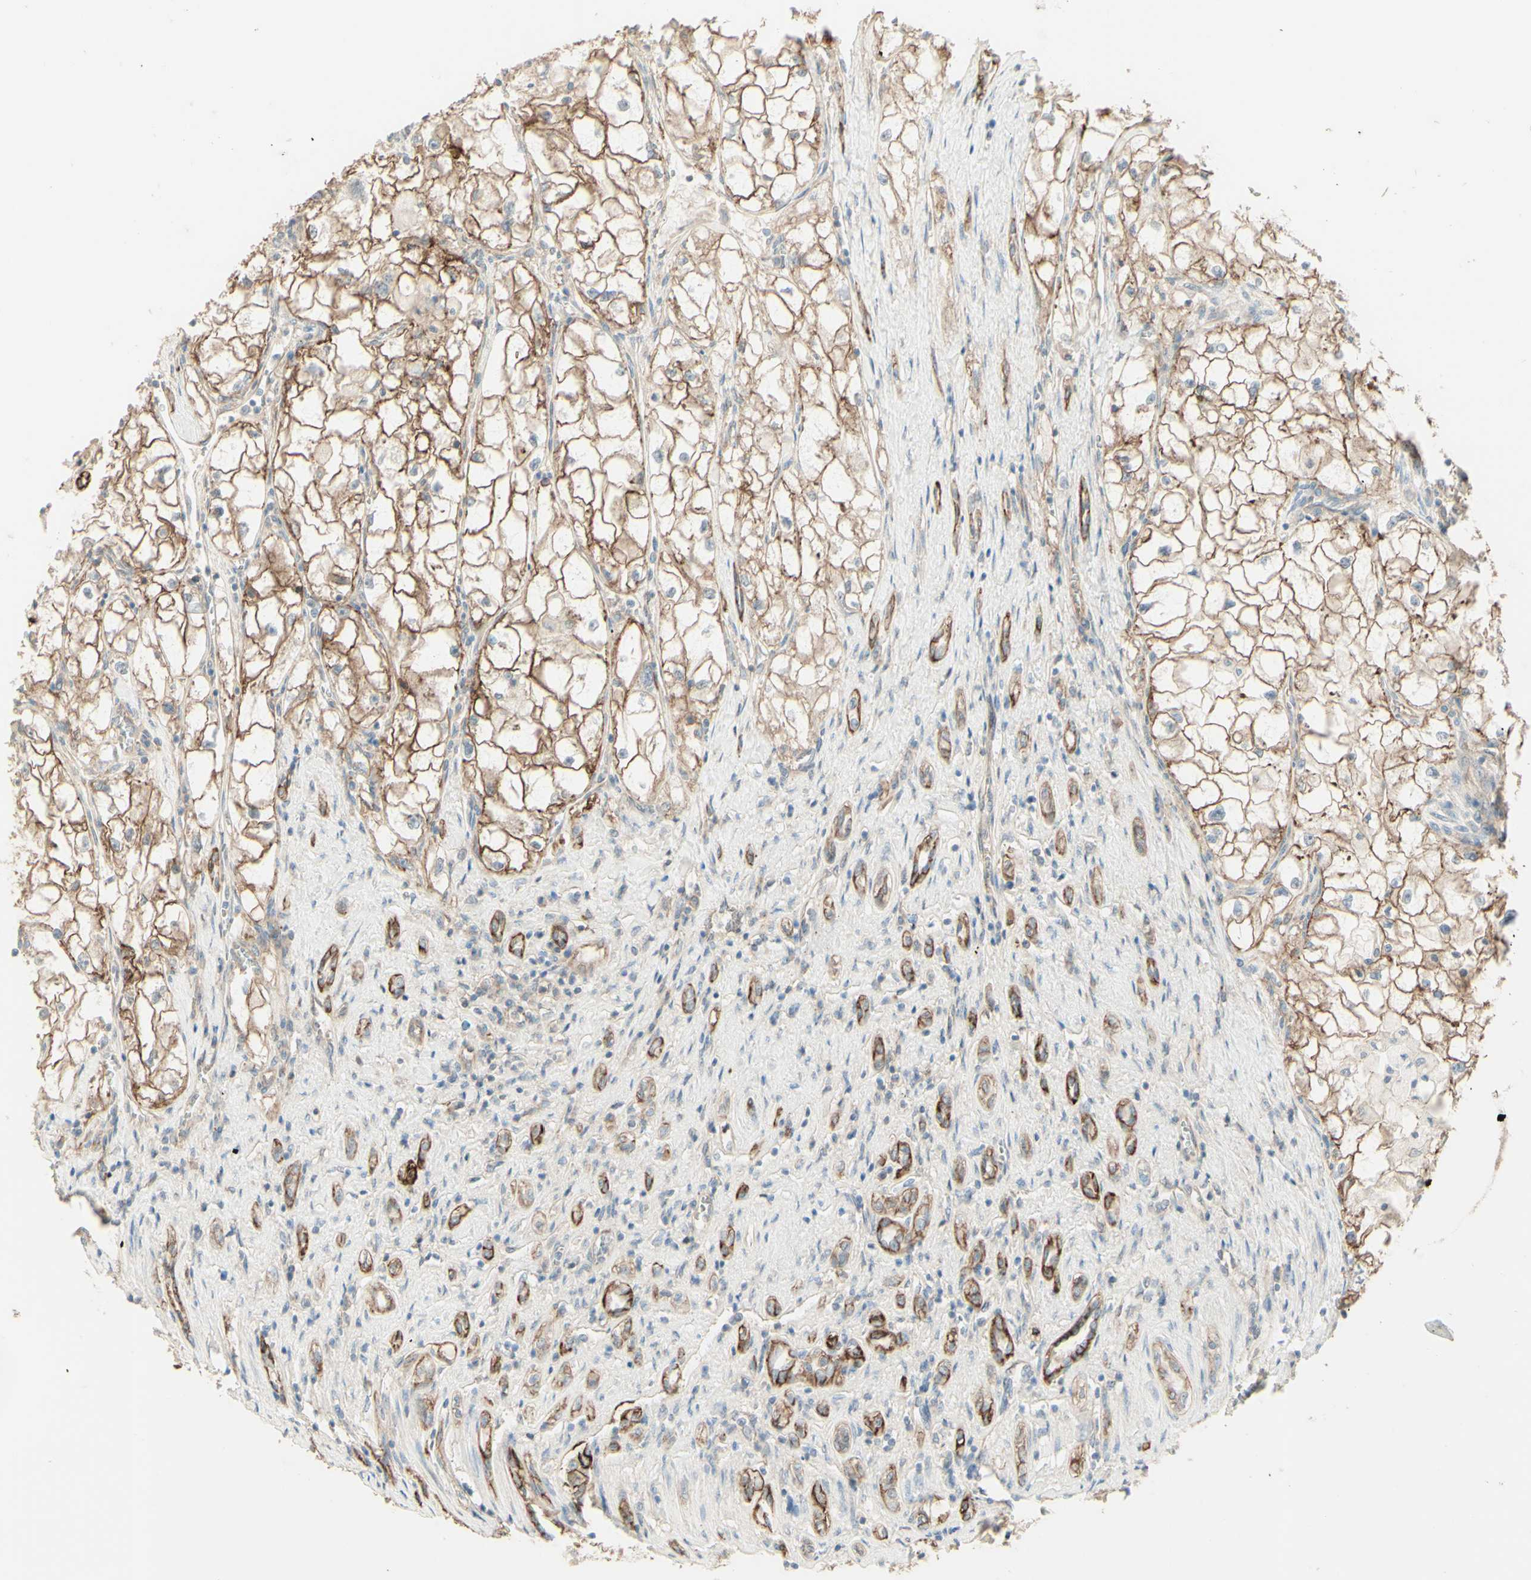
{"staining": {"intensity": "moderate", "quantity": ">75%", "location": "cytoplasmic/membranous"}, "tissue": "renal cancer", "cell_type": "Tumor cells", "image_type": "cancer", "snomed": [{"axis": "morphology", "description": "Adenocarcinoma, NOS"}, {"axis": "topography", "description": "Kidney"}], "caption": "Brown immunohistochemical staining in renal adenocarcinoma shows moderate cytoplasmic/membranous staining in about >75% of tumor cells.", "gene": "RNF149", "patient": {"sex": "female", "age": 70}}